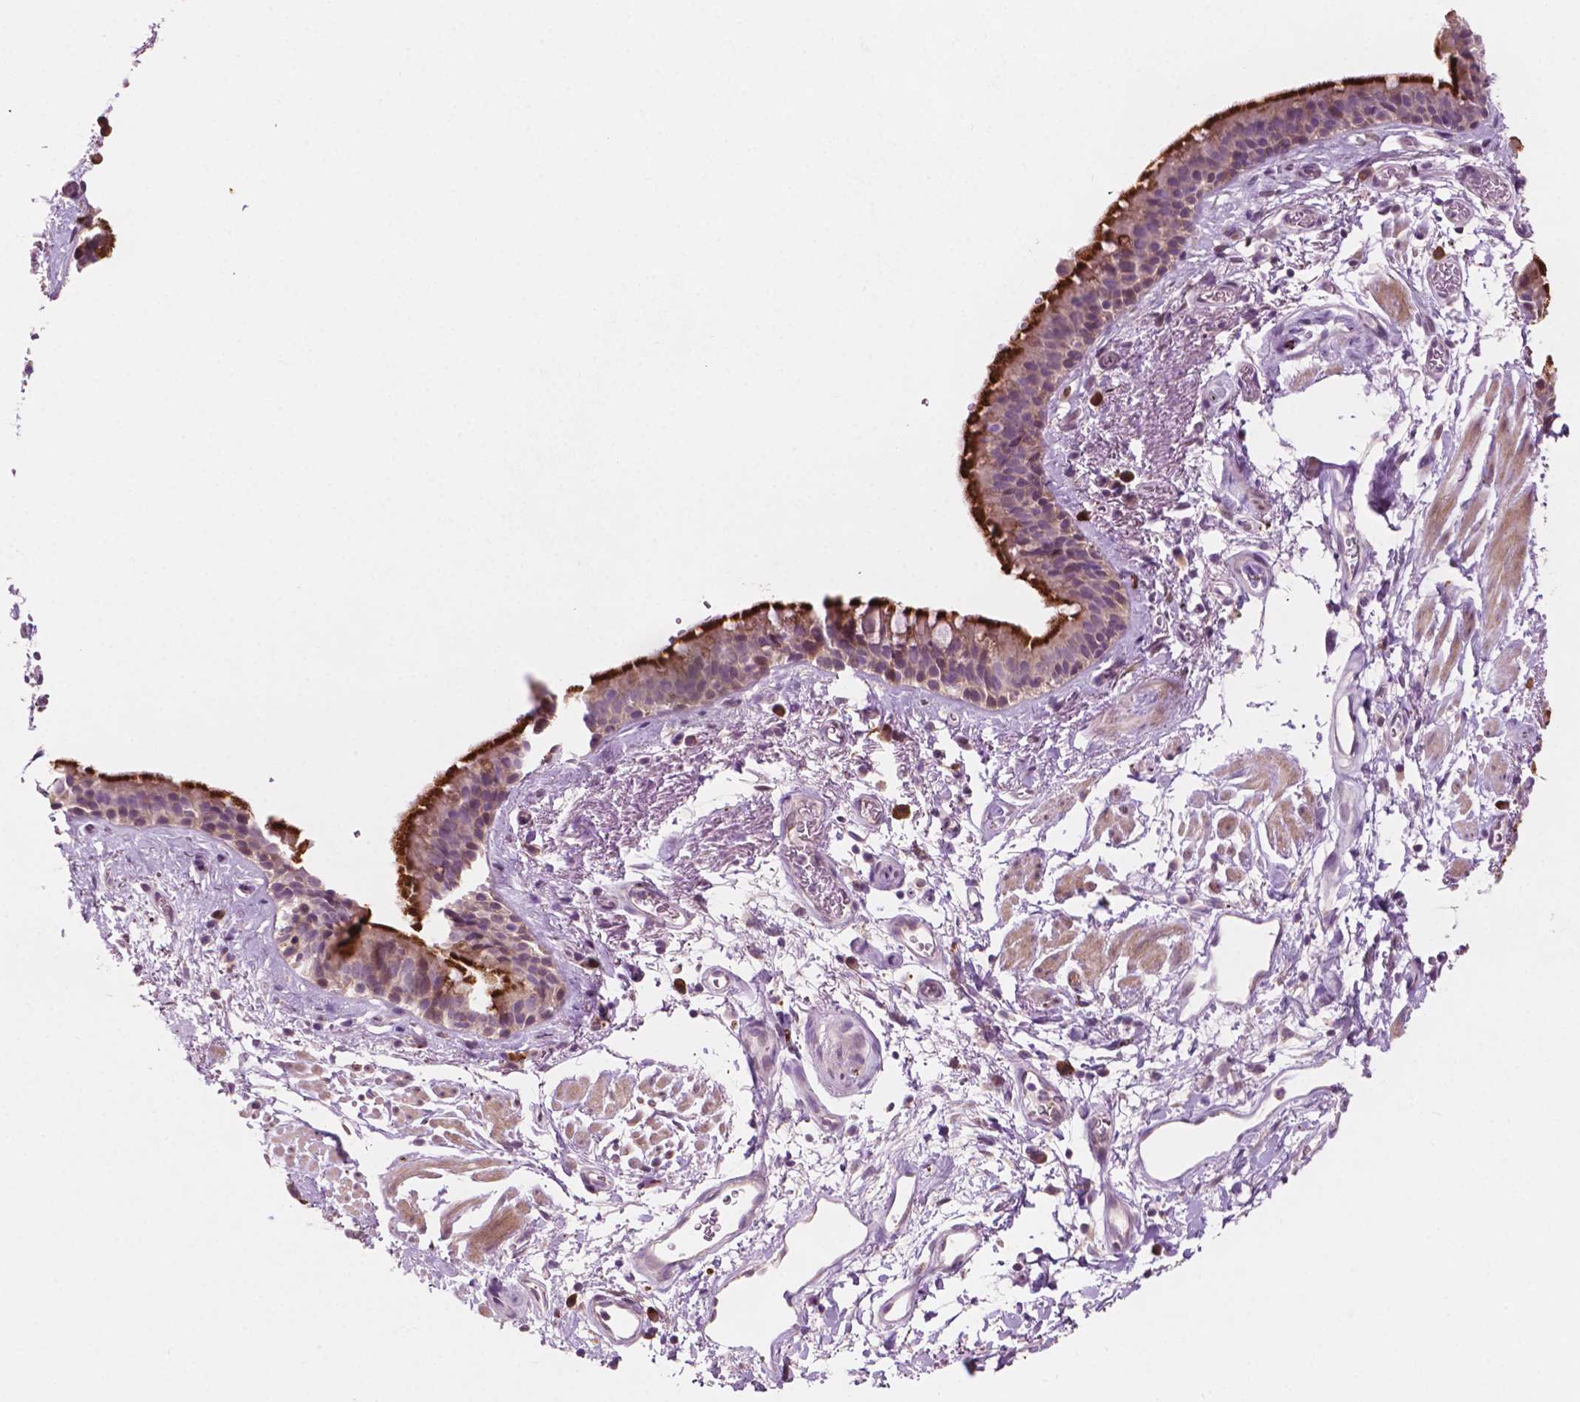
{"staining": {"intensity": "strong", "quantity": ">75%", "location": "cytoplasmic/membranous"}, "tissue": "bronchus", "cell_type": "Respiratory epithelial cells", "image_type": "normal", "snomed": [{"axis": "morphology", "description": "Normal tissue, NOS"}, {"axis": "topography", "description": "Cartilage tissue"}, {"axis": "topography", "description": "Bronchus"}], "caption": "Approximately >75% of respiratory epithelial cells in unremarkable human bronchus reveal strong cytoplasmic/membranous protein positivity as visualized by brown immunohistochemical staining.", "gene": "LRP1B", "patient": {"sex": "male", "age": 58}}